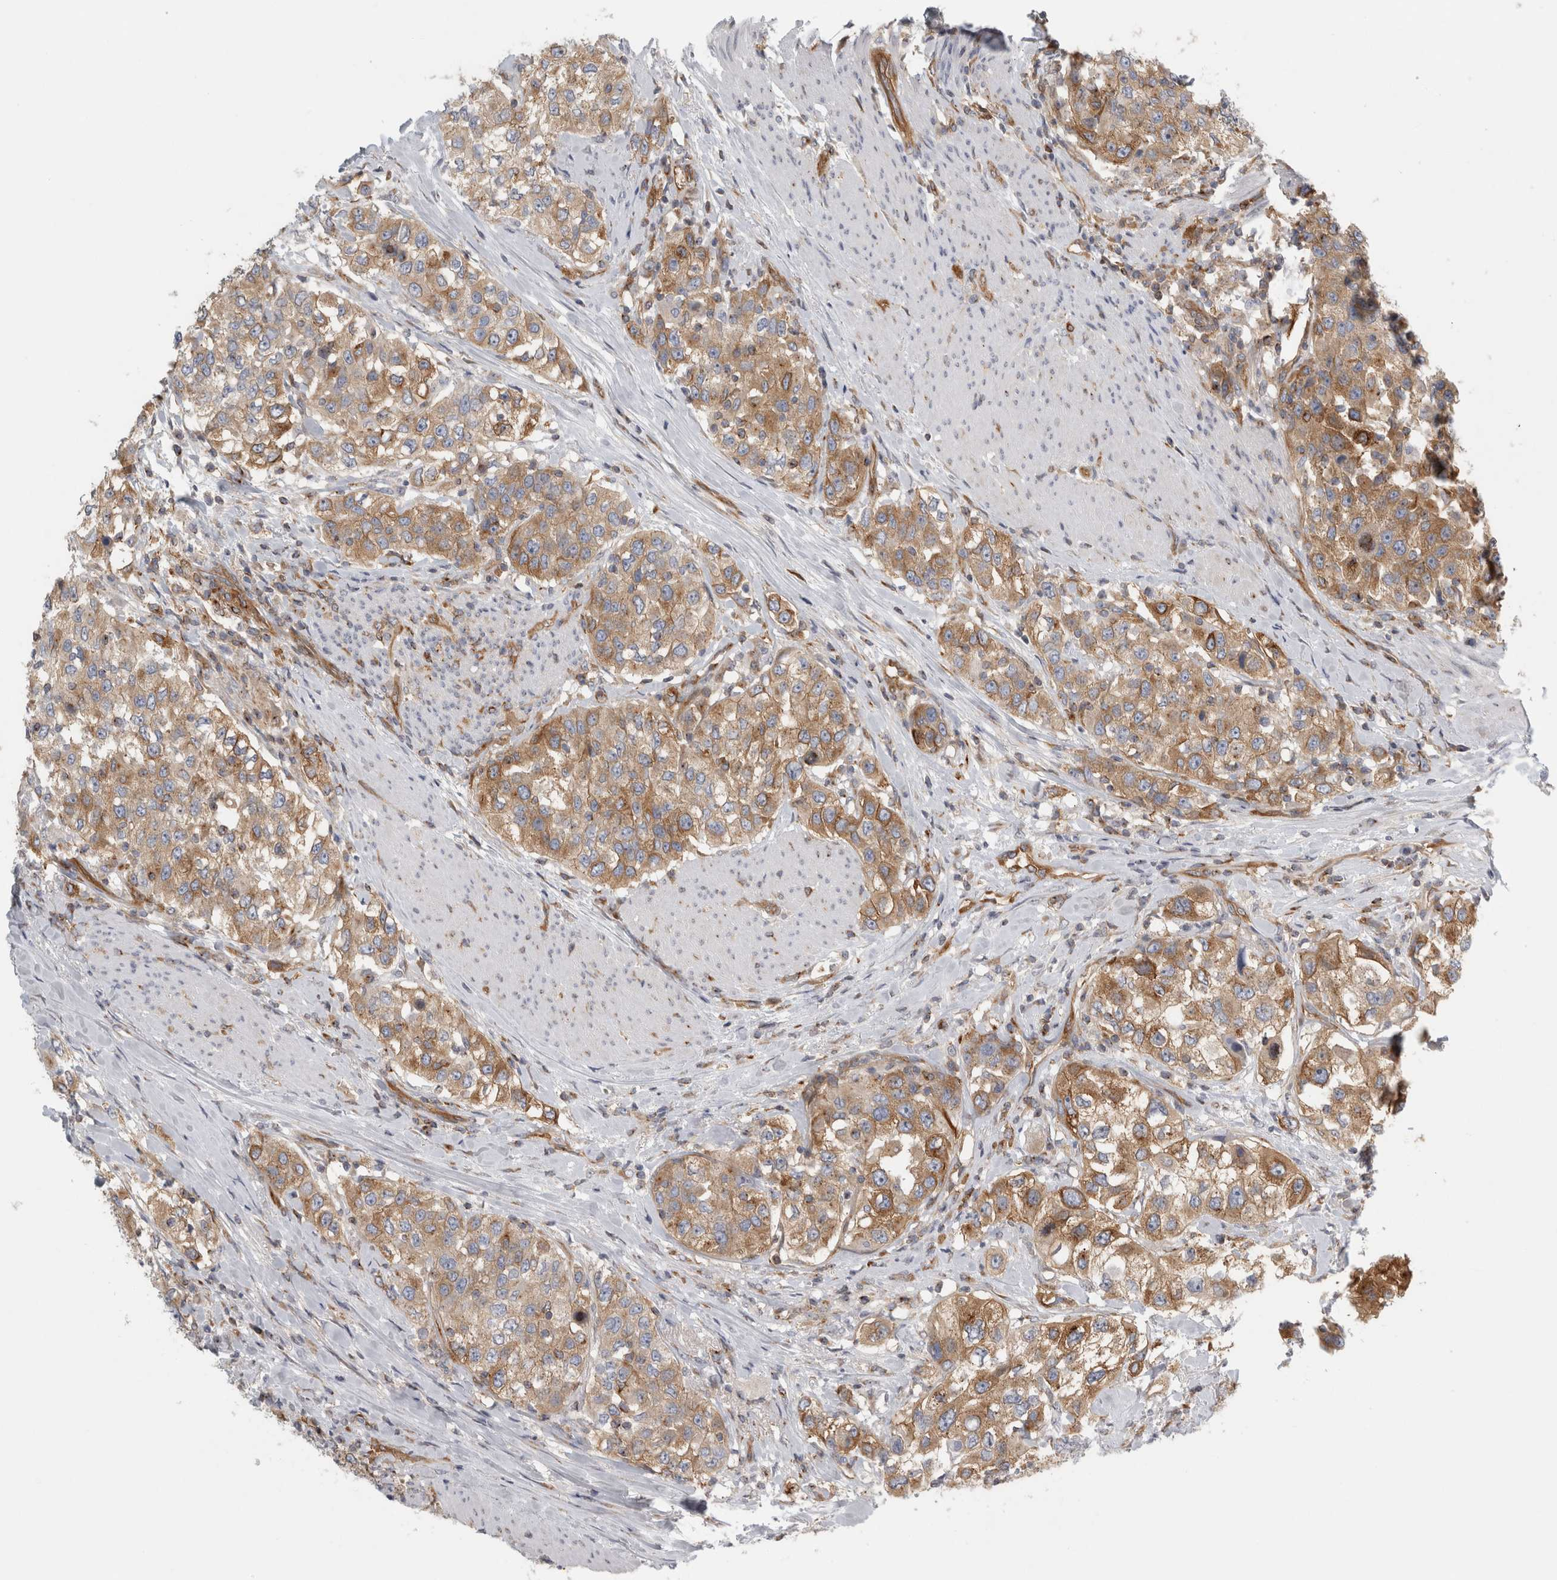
{"staining": {"intensity": "moderate", "quantity": ">75%", "location": "cytoplasmic/membranous"}, "tissue": "urothelial cancer", "cell_type": "Tumor cells", "image_type": "cancer", "snomed": [{"axis": "morphology", "description": "Urothelial carcinoma, High grade"}, {"axis": "topography", "description": "Urinary bladder"}], "caption": "DAB immunohistochemical staining of human urothelial cancer demonstrates moderate cytoplasmic/membranous protein expression in approximately >75% of tumor cells.", "gene": "PEX6", "patient": {"sex": "female", "age": 80}}